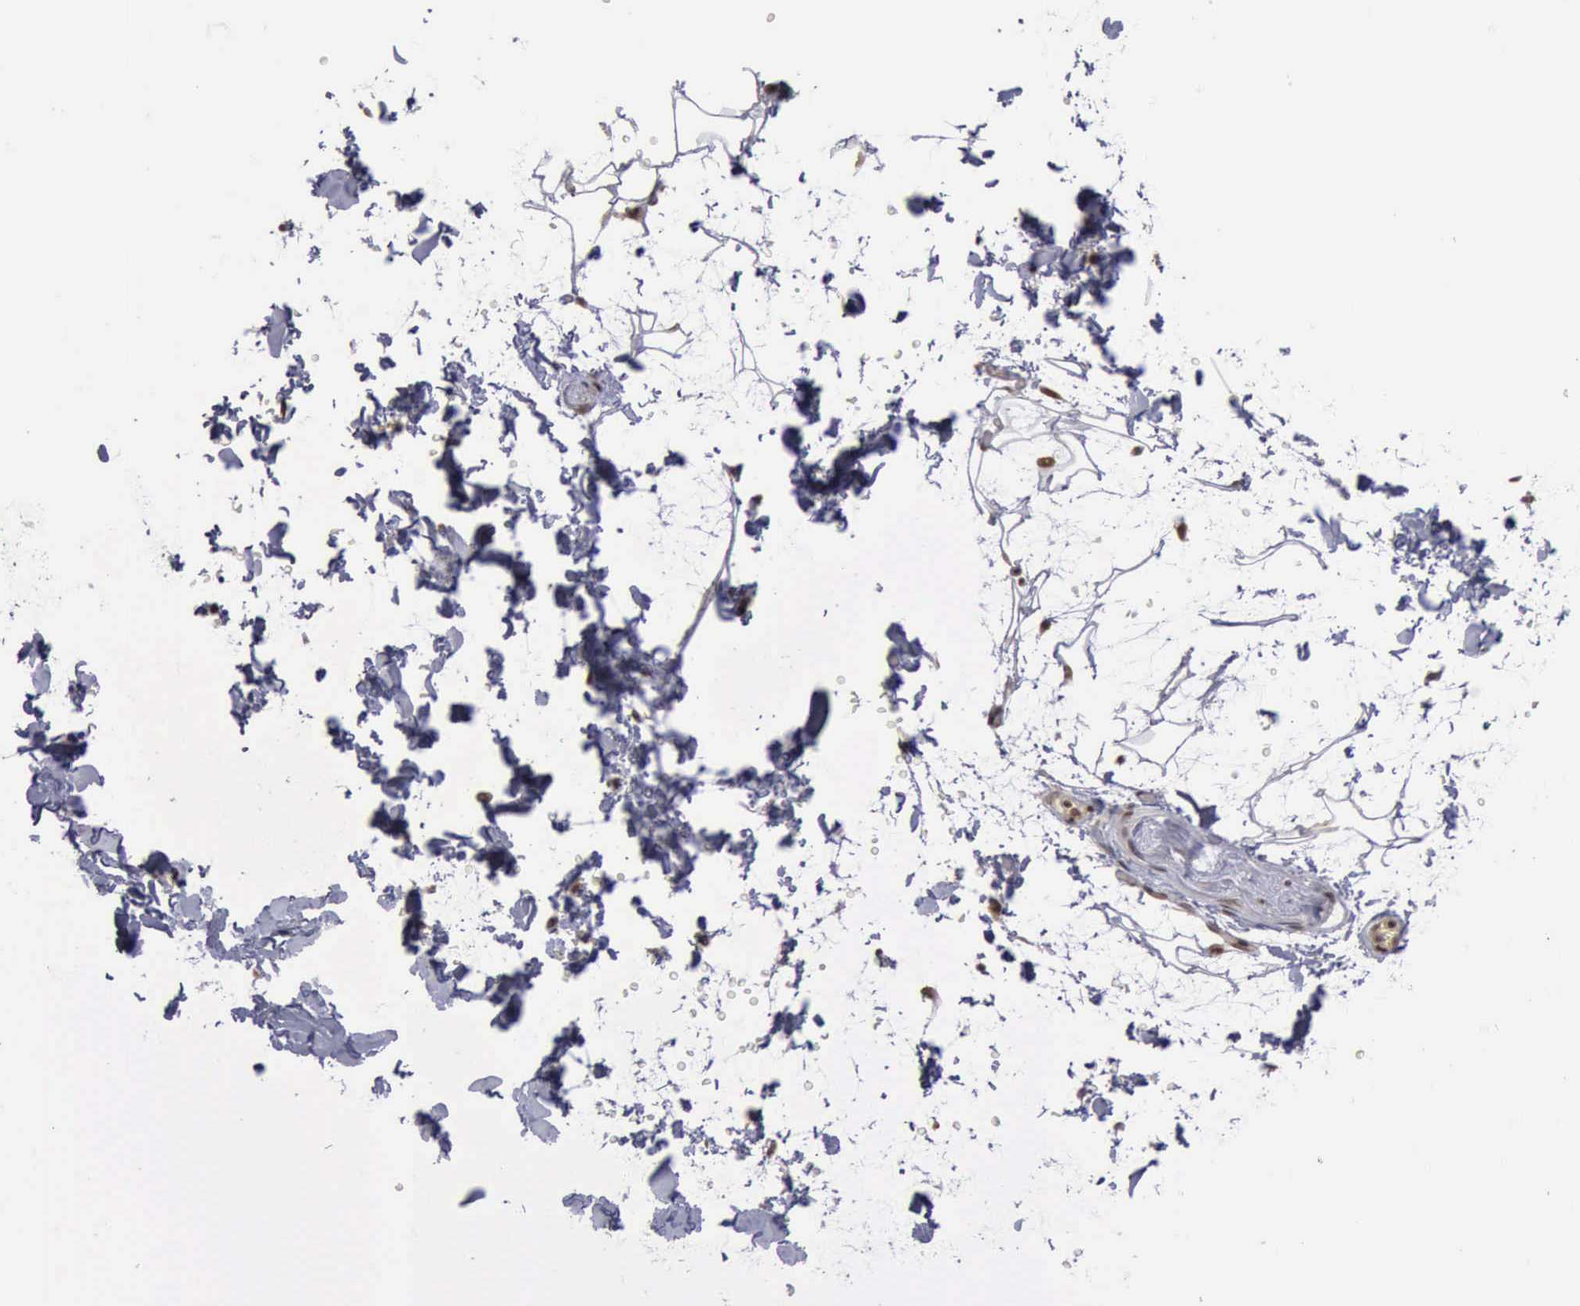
{"staining": {"intensity": "moderate", "quantity": ">75%", "location": "nuclear"}, "tissue": "adipose tissue", "cell_type": "Adipocytes", "image_type": "normal", "snomed": [{"axis": "morphology", "description": "Normal tissue, NOS"}, {"axis": "topography", "description": "Soft tissue"}], "caption": "Immunohistochemistry of normal adipose tissue demonstrates medium levels of moderate nuclear expression in about >75% of adipocytes. (DAB IHC, brown staining for protein, blue staining for nuclei).", "gene": "ATM", "patient": {"sex": "male", "age": 72}}